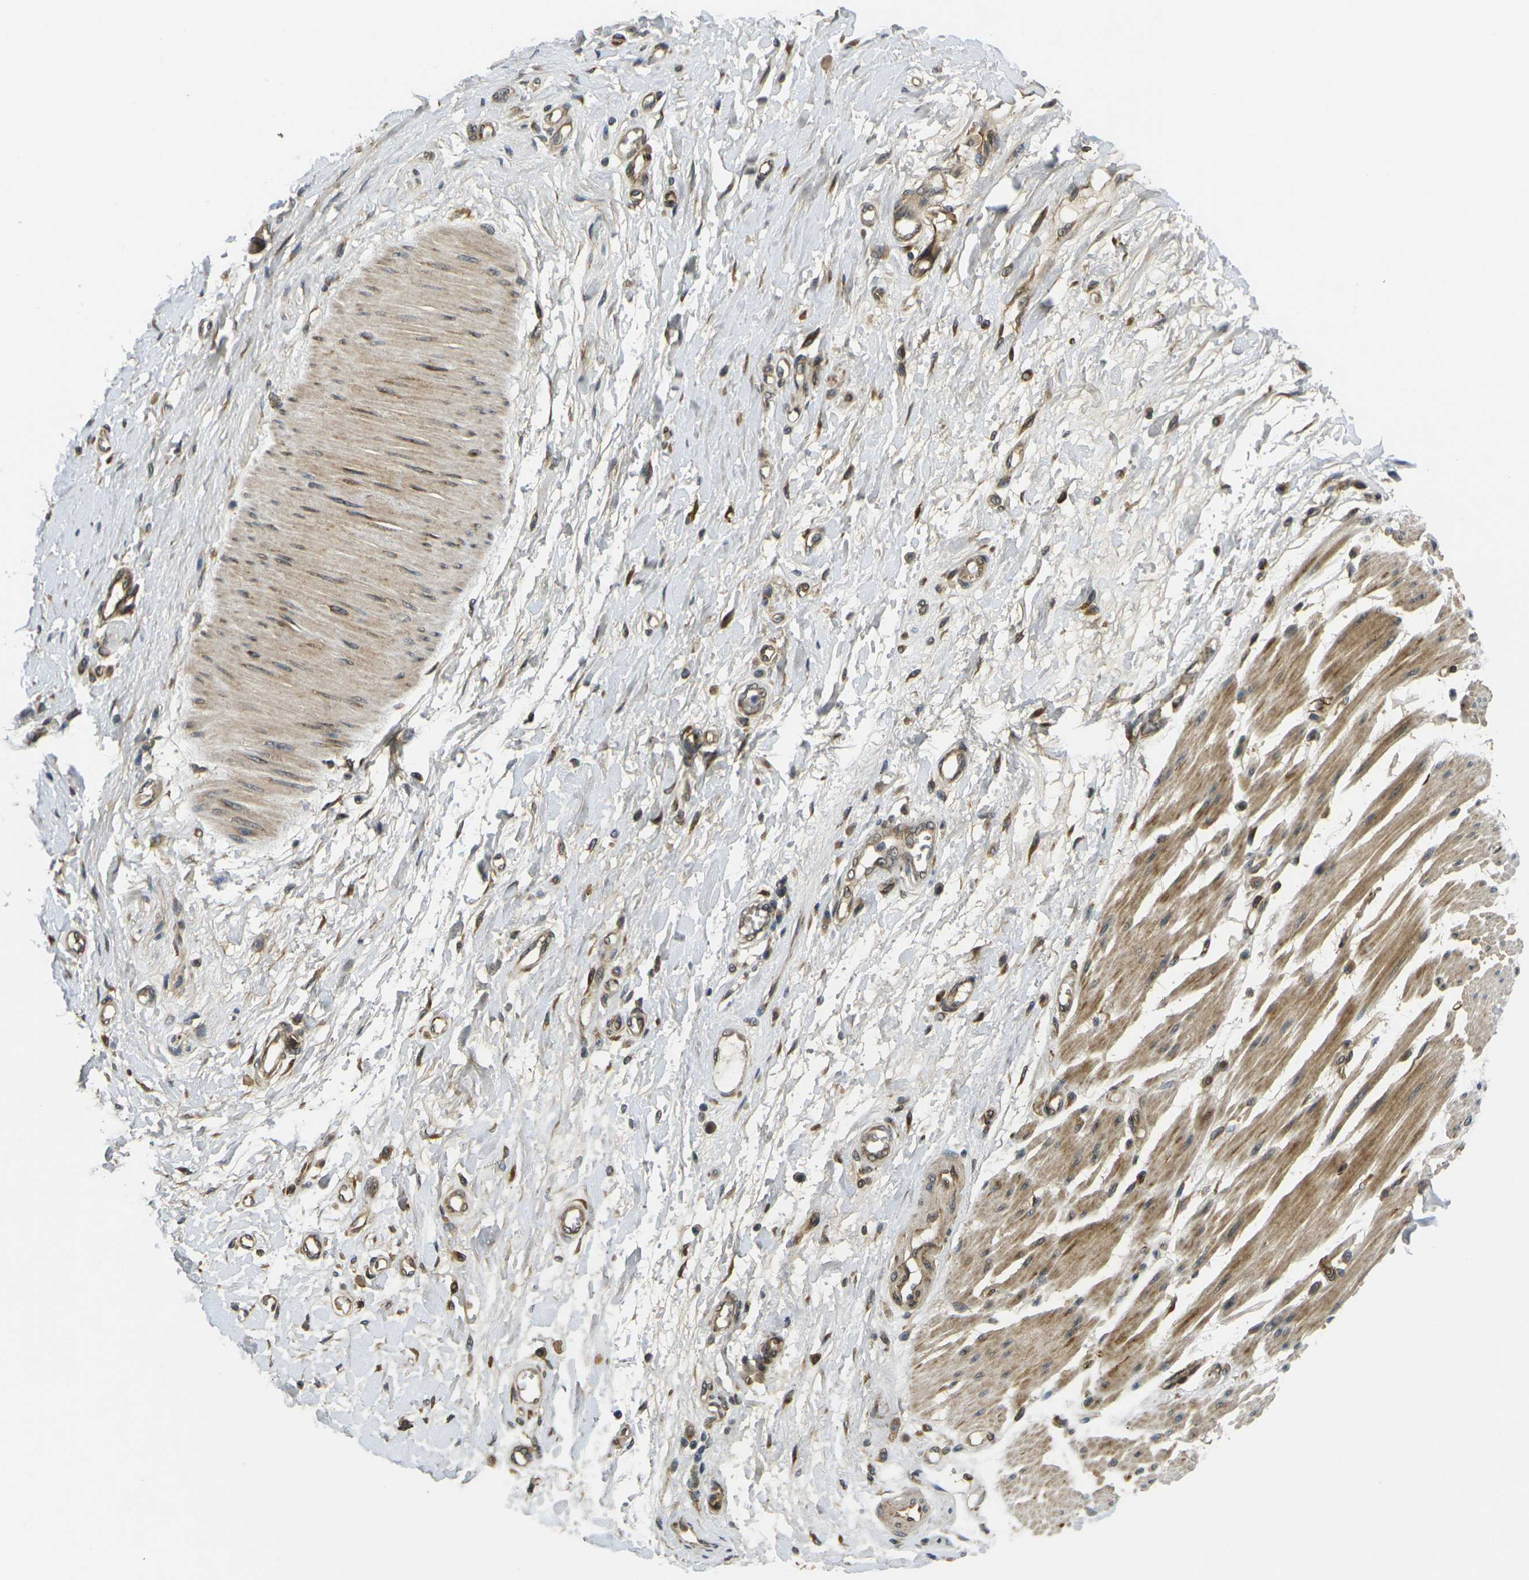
{"staining": {"intensity": "moderate", "quantity": ">75%", "location": "cytoplasmic/membranous"}, "tissue": "adipose tissue", "cell_type": "Adipocytes", "image_type": "normal", "snomed": [{"axis": "morphology", "description": "Normal tissue, NOS"}, {"axis": "morphology", "description": "Adenocarcinoma, NOS"}, {"axis": "topography", "description": "Esophagus"}], "caption": "A photomicrograph showing moderate cytoplasmic/membranous staining in about >75% of adipocytes in benign adipose tissue, as visualized by brown immunohistochemical staining.", "gene": "FUT11", "patient": {"sex": "male", "age": 62}}